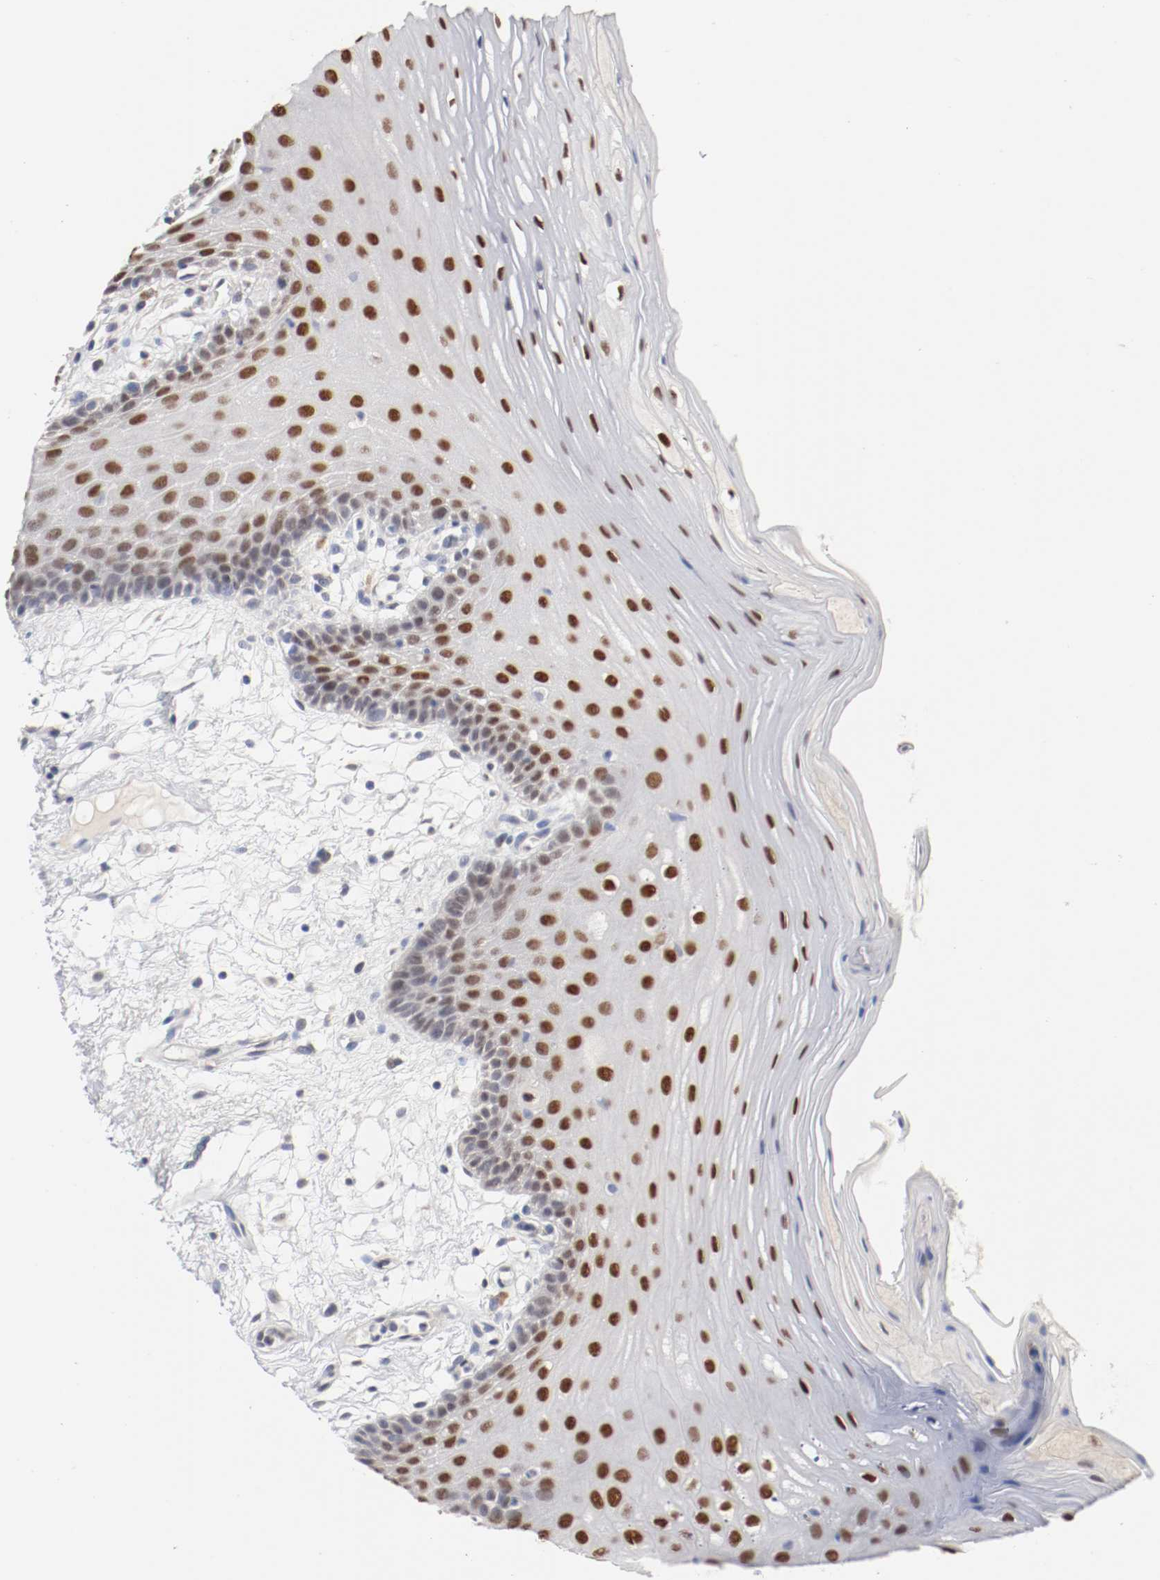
{"staining": {"intensity": "strong", "quantity": ">75%", "location": "nuclear"}, "tissue": "oral mucosa", "cell_type": "Squamous epithelial cells", "image_type": "normal", "snomed": [{"axis": "morphology", "description": "Normal tissue, NOS"}, {"axis": "morphology", "description": "Squamous cell carcinoma, NOS"}, {"axis": "topography", "description": "Skeletal muscle"}, {"axis": "topography", "description": "Oral tissue"}, {"axis": "topography", "description": "Head-Neck"}], "caption": "Protein analysis of normal oral mucosa displays strong nuclear staining in about >75% of squamous epithelial cells.", "gene": "FOSL2", "patient": {"sex": "male", "age": 71}}